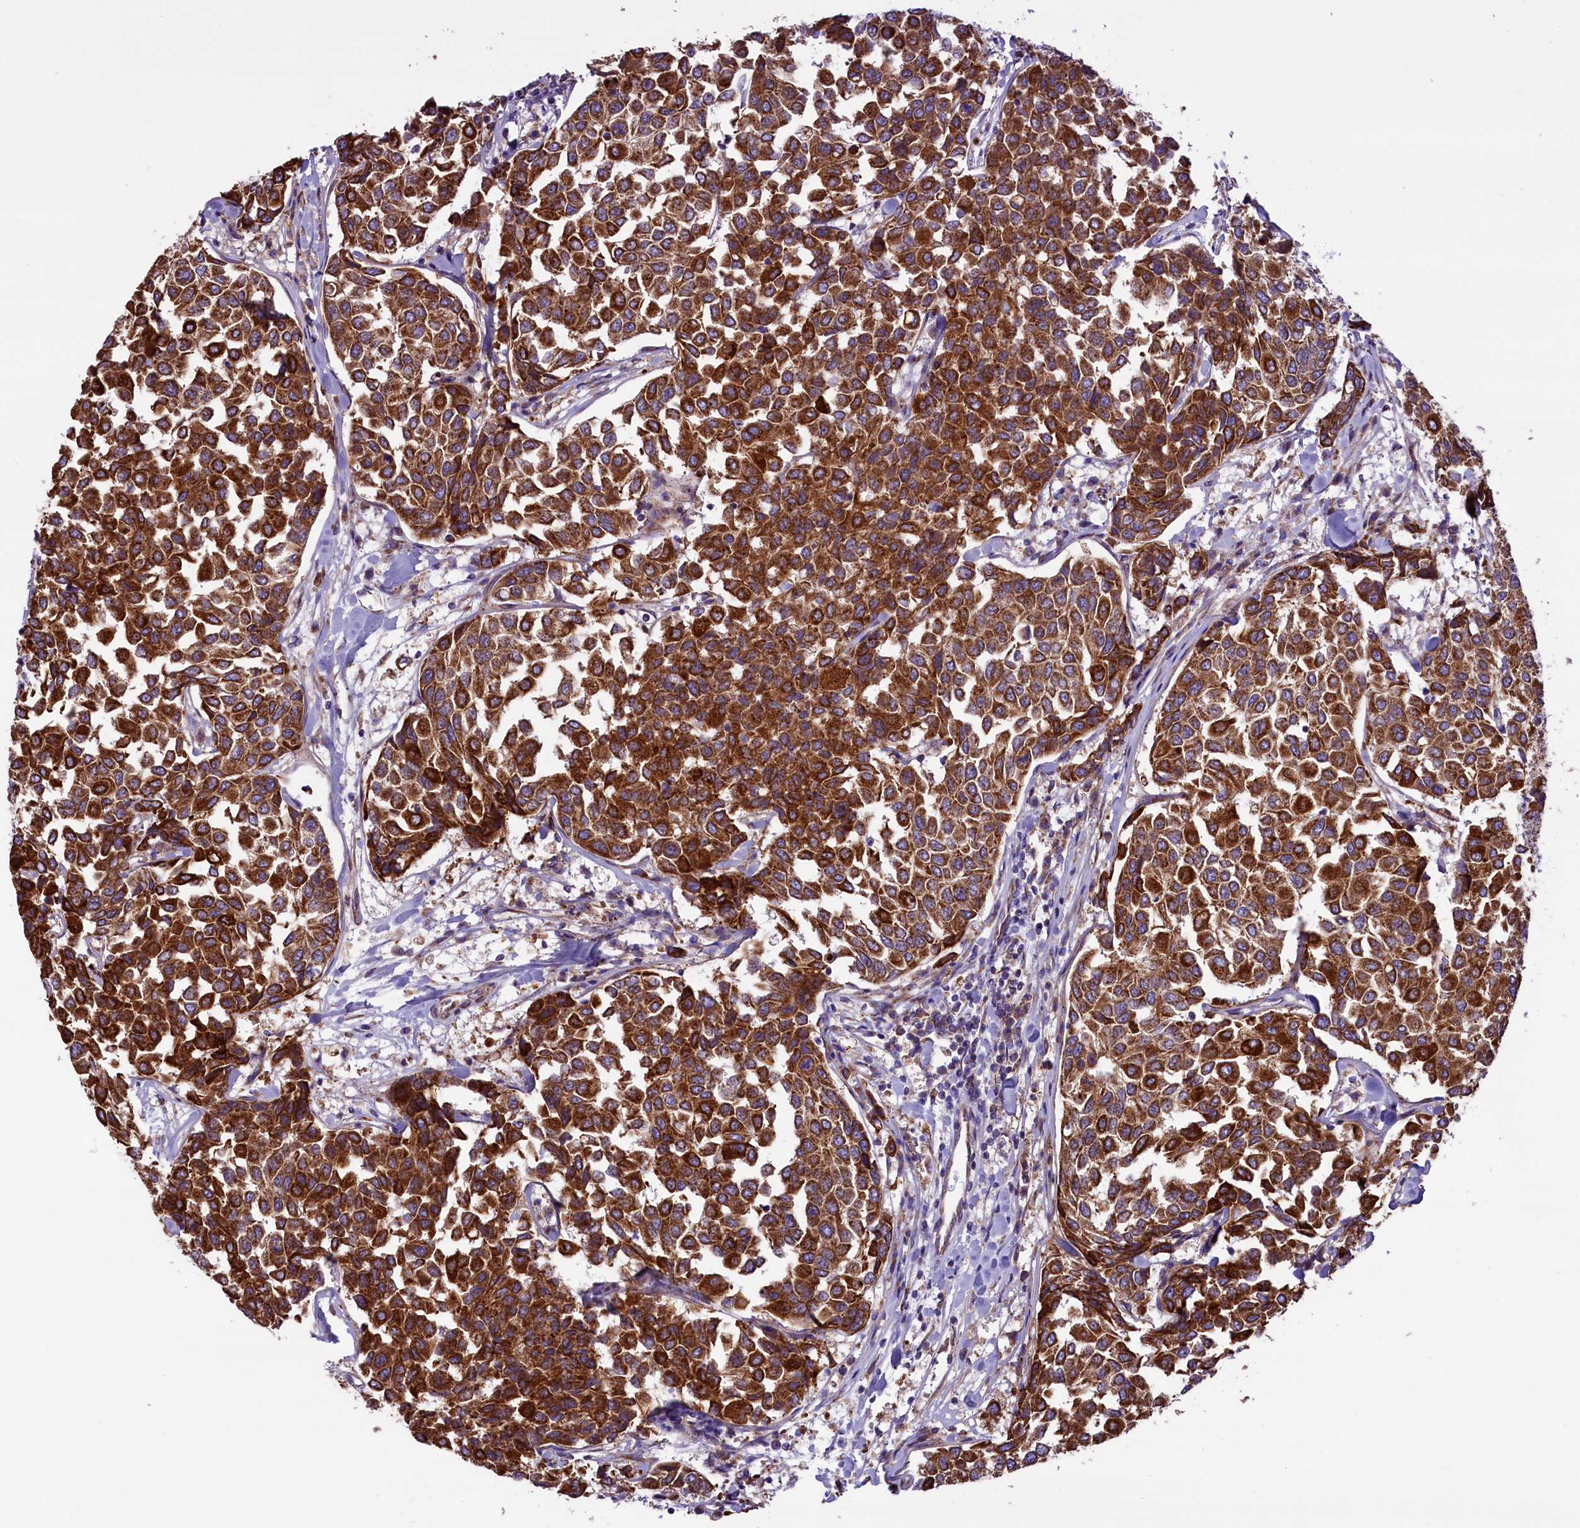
{"staining": {"intensity": "strong", "quantity": ">75%", "location": "cytoplasmic/membranous"}, "tissue": "breast cancer", "cell_type": "Tumor cells", "image_type": "cancer", "snomed": [{"axis": "morphology", "description": "Duct carcinoma"}, {"axis": "topography", "description": "Breast"}], "caption": "Breast cancer was stained to show a protein in brown. There is high levels of strong cytoplasmic/membranous staining in about >75% of tumor cells. (brown staining indicates protein expression, while blue staining denotes nuclei).", "gene": "PTPRU", "patient": {"sex": "female", "age": 55}}